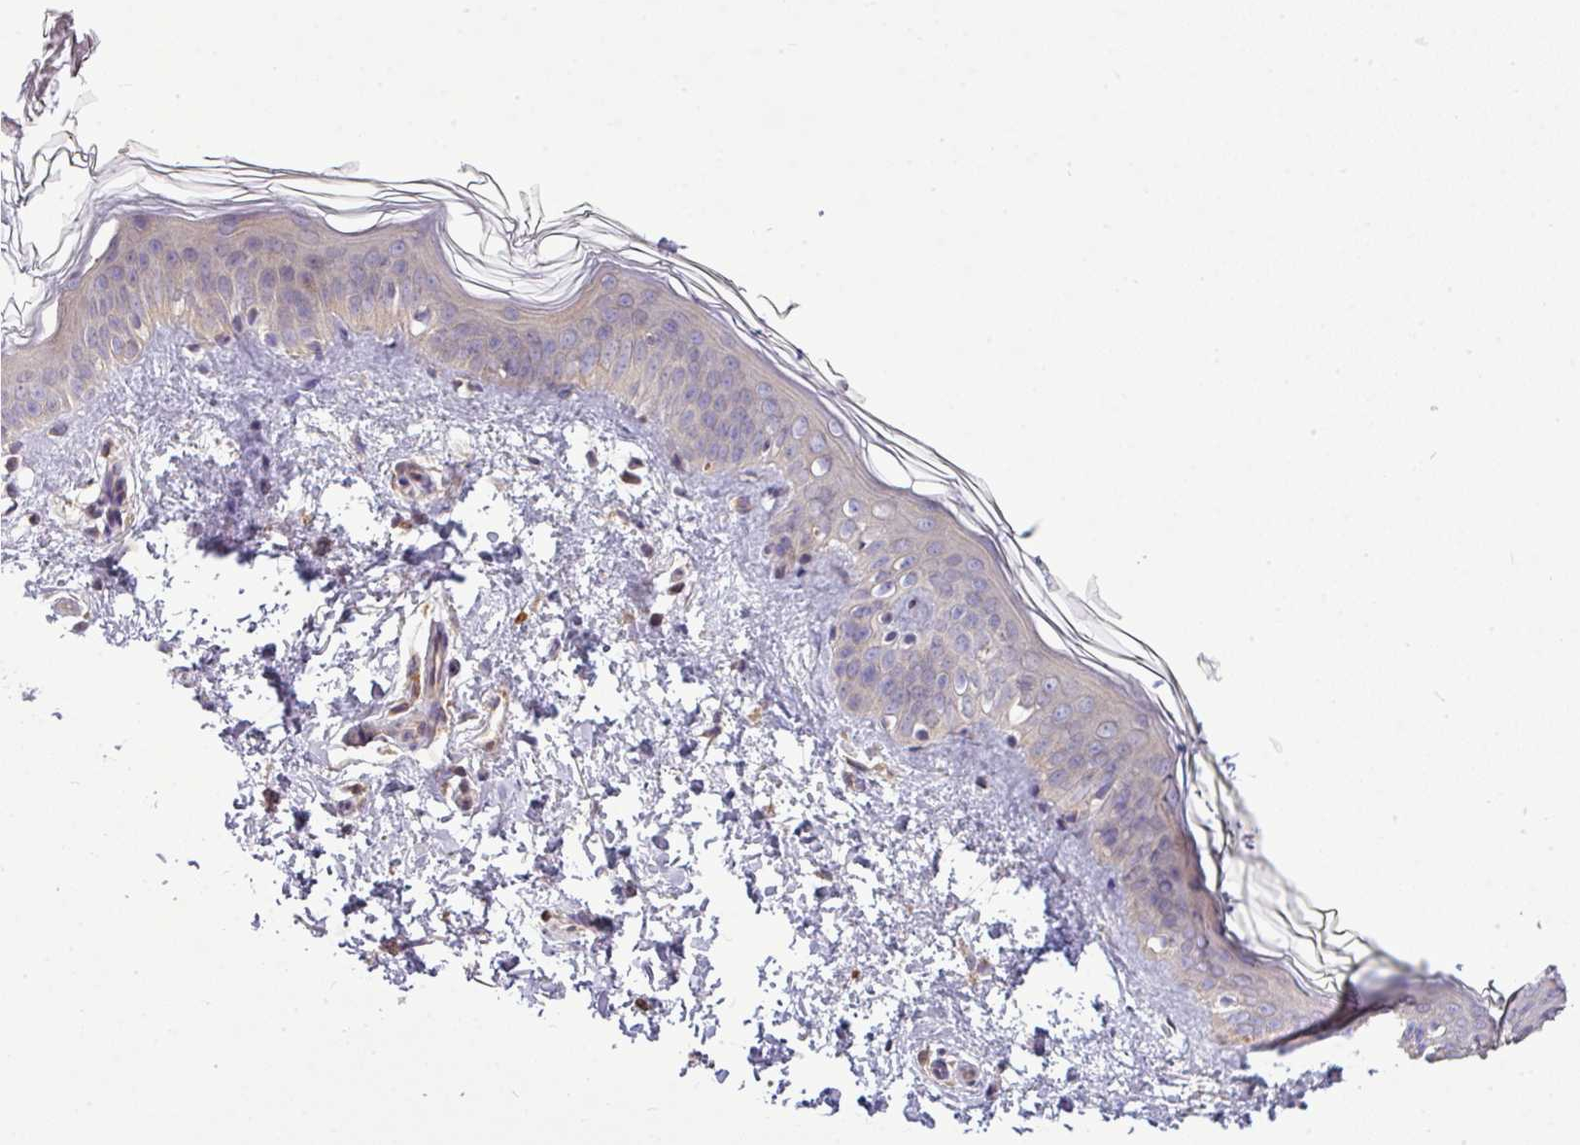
{"staining": {"intensity": "weak", "quantity": "25%-75%", "location": "cytoplasmic/membranous"}, "tissue": "skin", "cell_type": "Fibroblasts", "image_type": "normal", "snomed": [{"axis": "morphology", "description": "Normal tissue, NOS"}, {"axis": "topography", "description": "Skin"}], "caption": "Normal skin exhibits weak cytoplasmic/membranous positivity in approximately 25%-75% of fibroblasts, visualized by immunohistochemistry.", "gene": "STAT5A", "patient": {"sex": "female", "age": 41}}